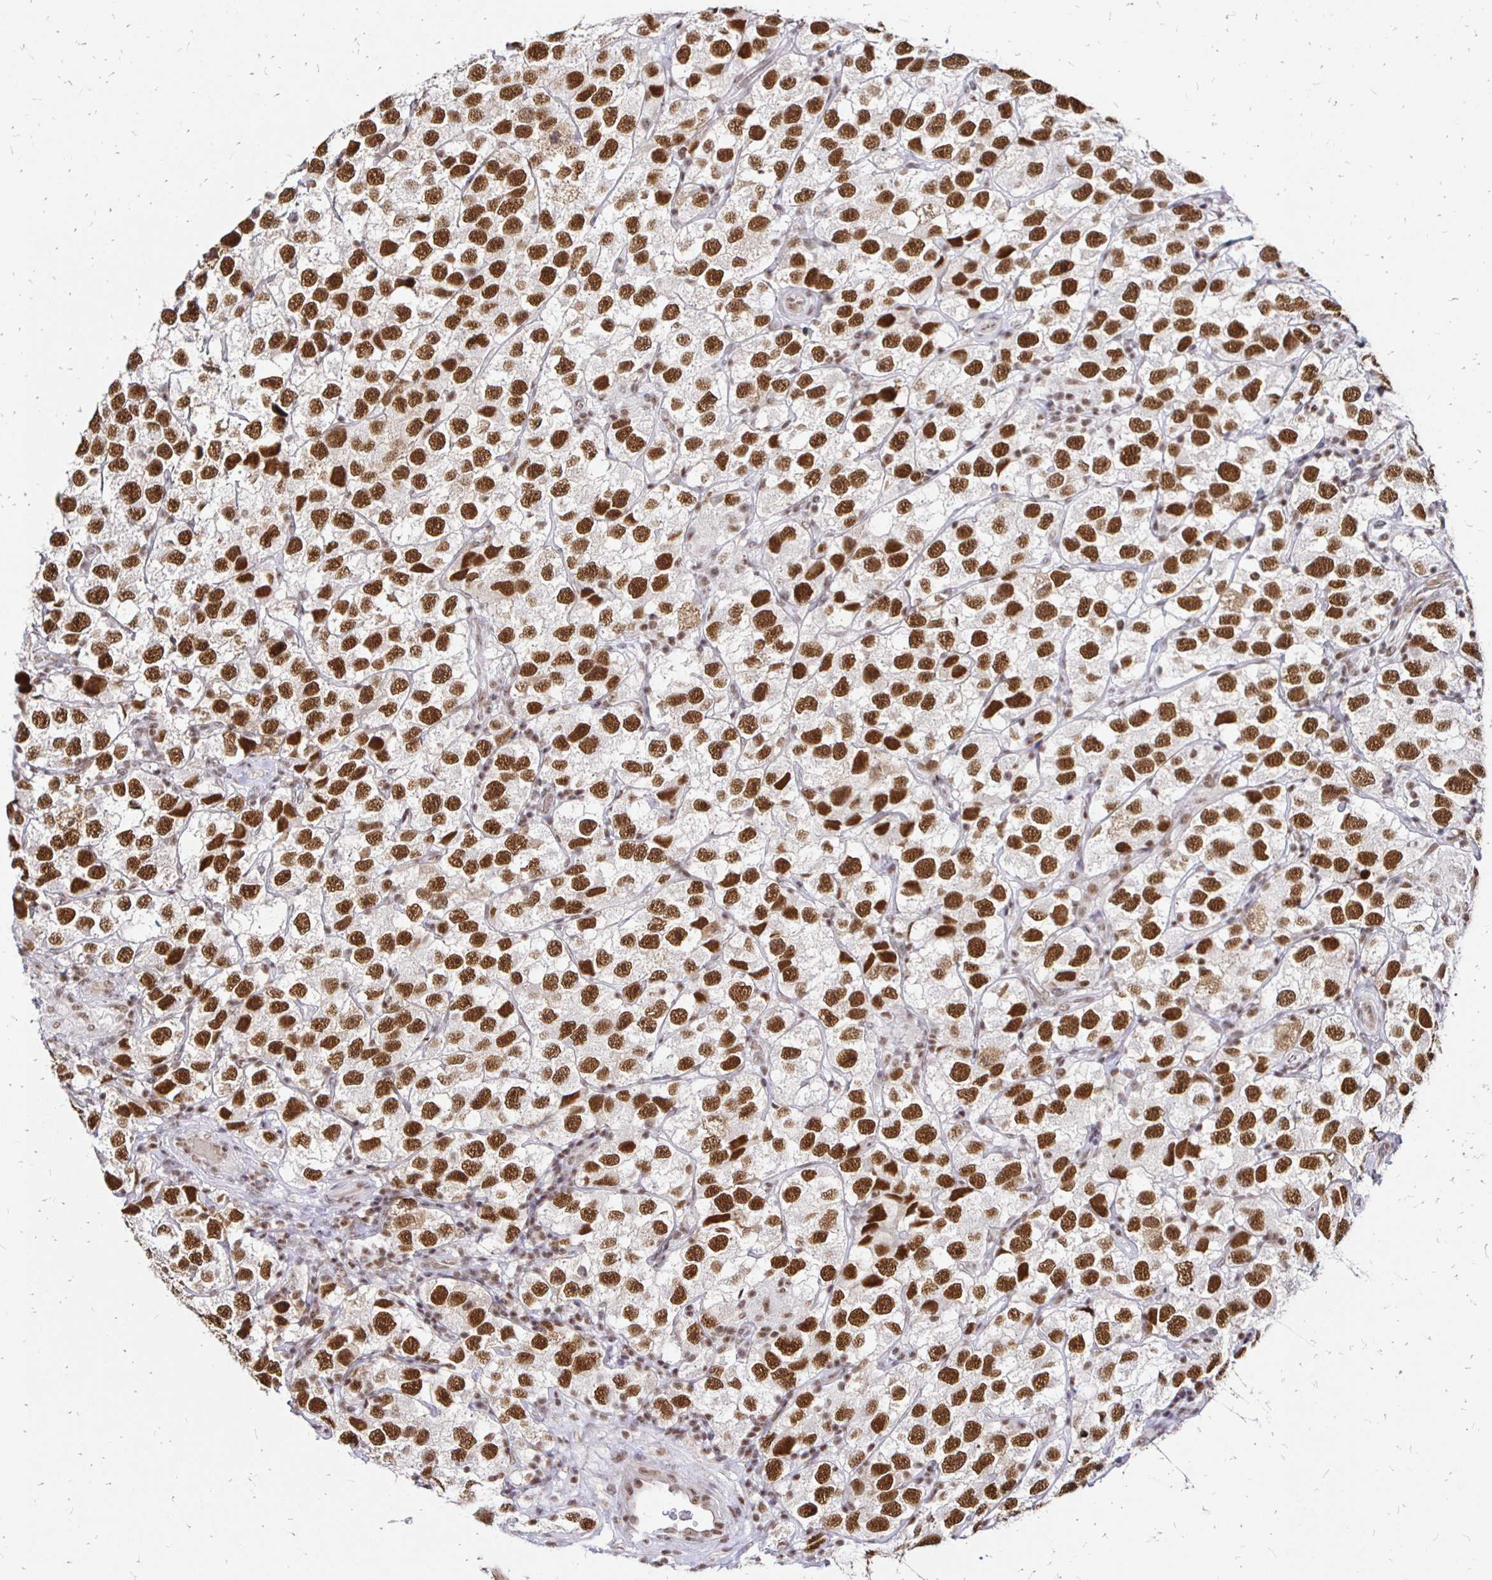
{"staining": {"intensity": "strong", "quantity": ">75%", "location": "nuclear"}, "tissue": "testis cancer", "cell_type": "Tumor cells", "image_type": "cancer", "snomed": [{"axis": "morphology", "description": "Seminoma, NOS"}, {"axis": "topography", "description": "Testis"}], "caption": "Immunohistochemical staining of human testis cancer demonstrates high levels of strong nuclear protein positivity in approximately >75% of tumor cells.", "gene": "SIN3A", "patient": {"sex": "male", "age": 26}}